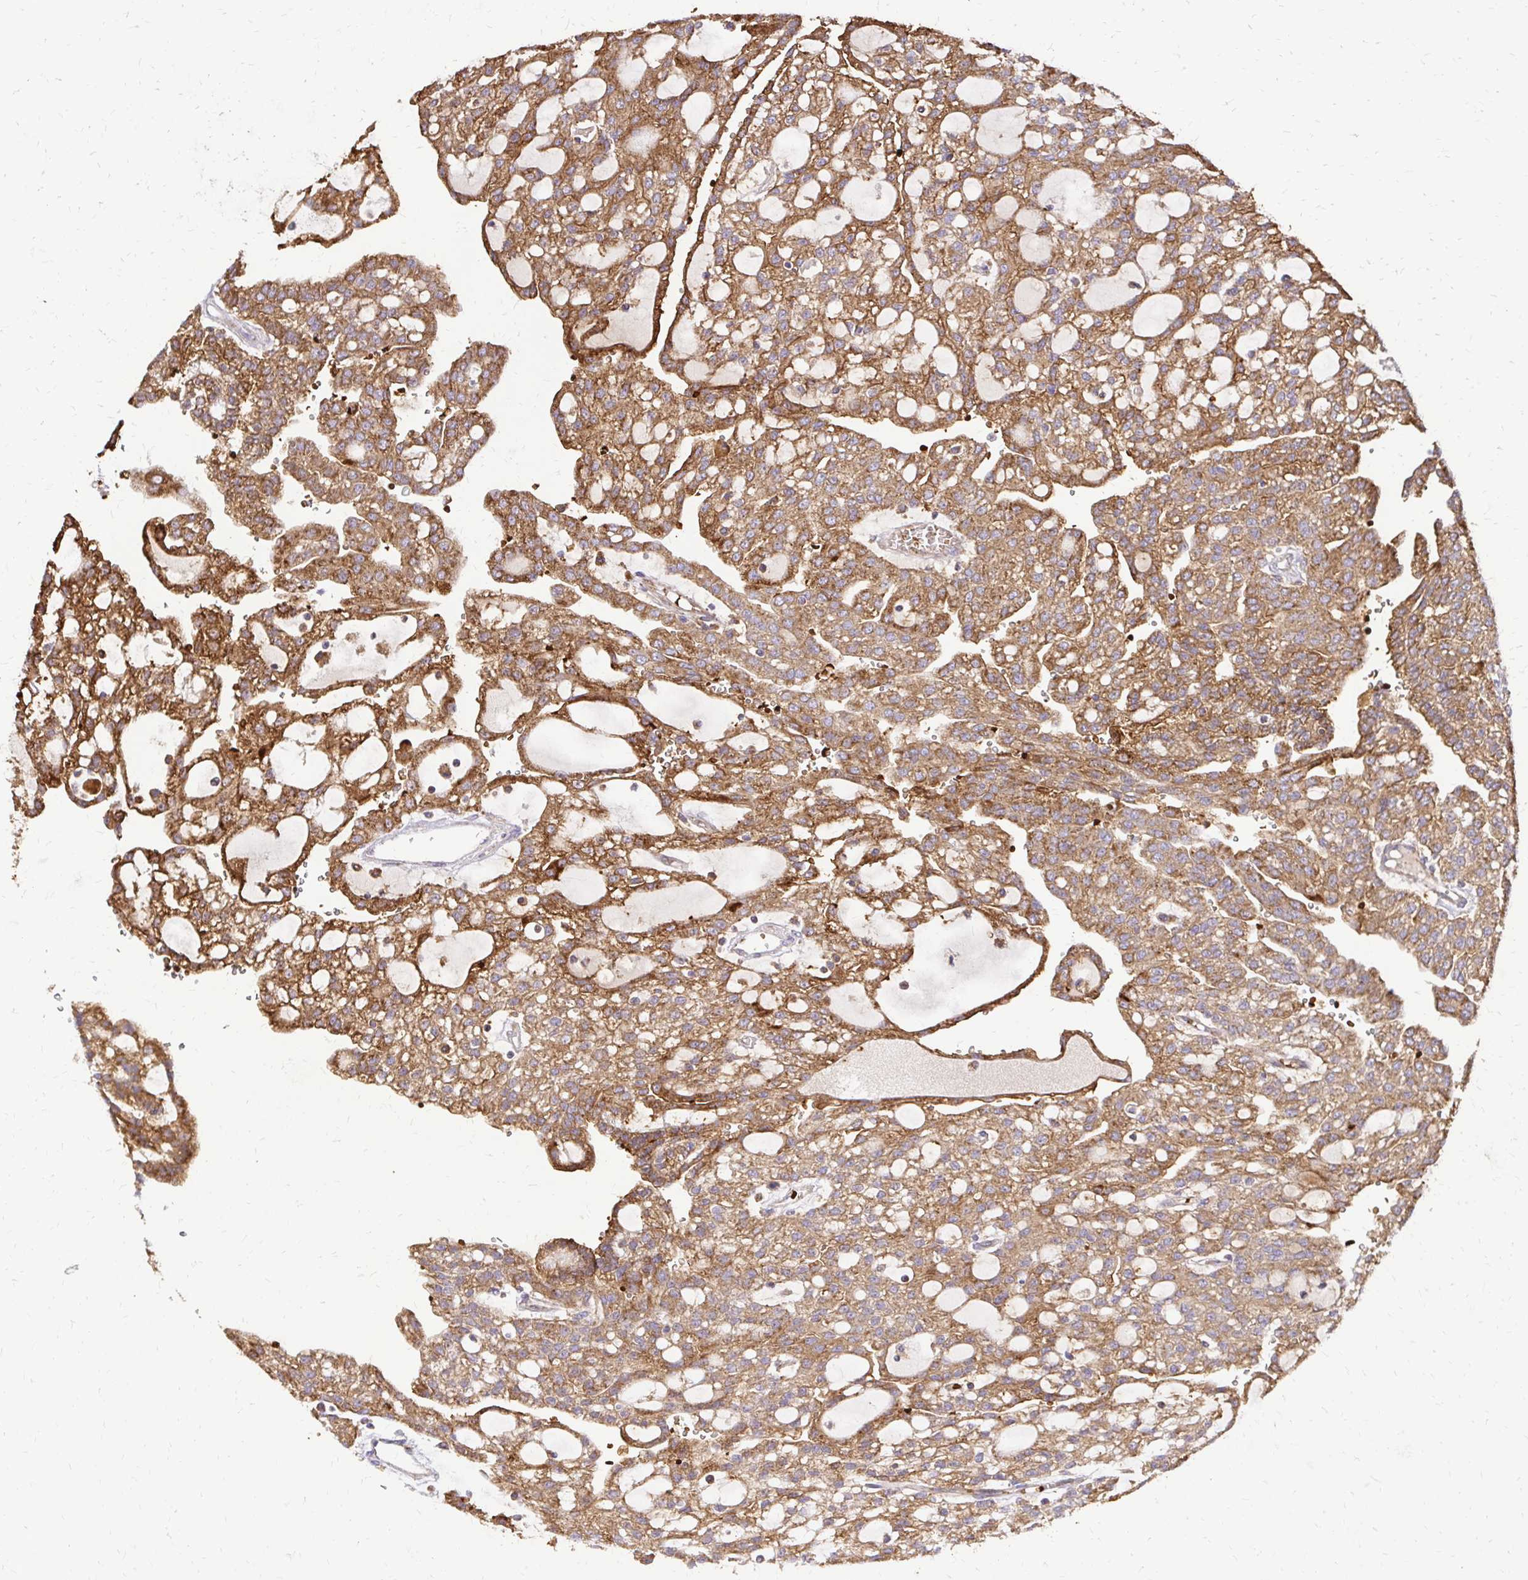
{"staining": {"intensity": "moderate", "quantity": ">75%", "location": "cytoplasmic/membranous"}, "tissue": "renal cancer", "cell_type": "Tumor cells", "image_type": "cancer", "snomed": [{"axis": "morphology", "description": "Adenocarcinoma, NOS"}, {"axis": "topography", "description": "Kidney"}], "caption": "Immunohistochemistry image of renal cancer (adenocarcinoma) stained for a protein (brown), which reveals medium levels of moderate cytoplasmic/membranous staining in approximately >75% of tumor cells.", "gene": "MRPL13", "patient": {"sex": "male", "age": 63}}